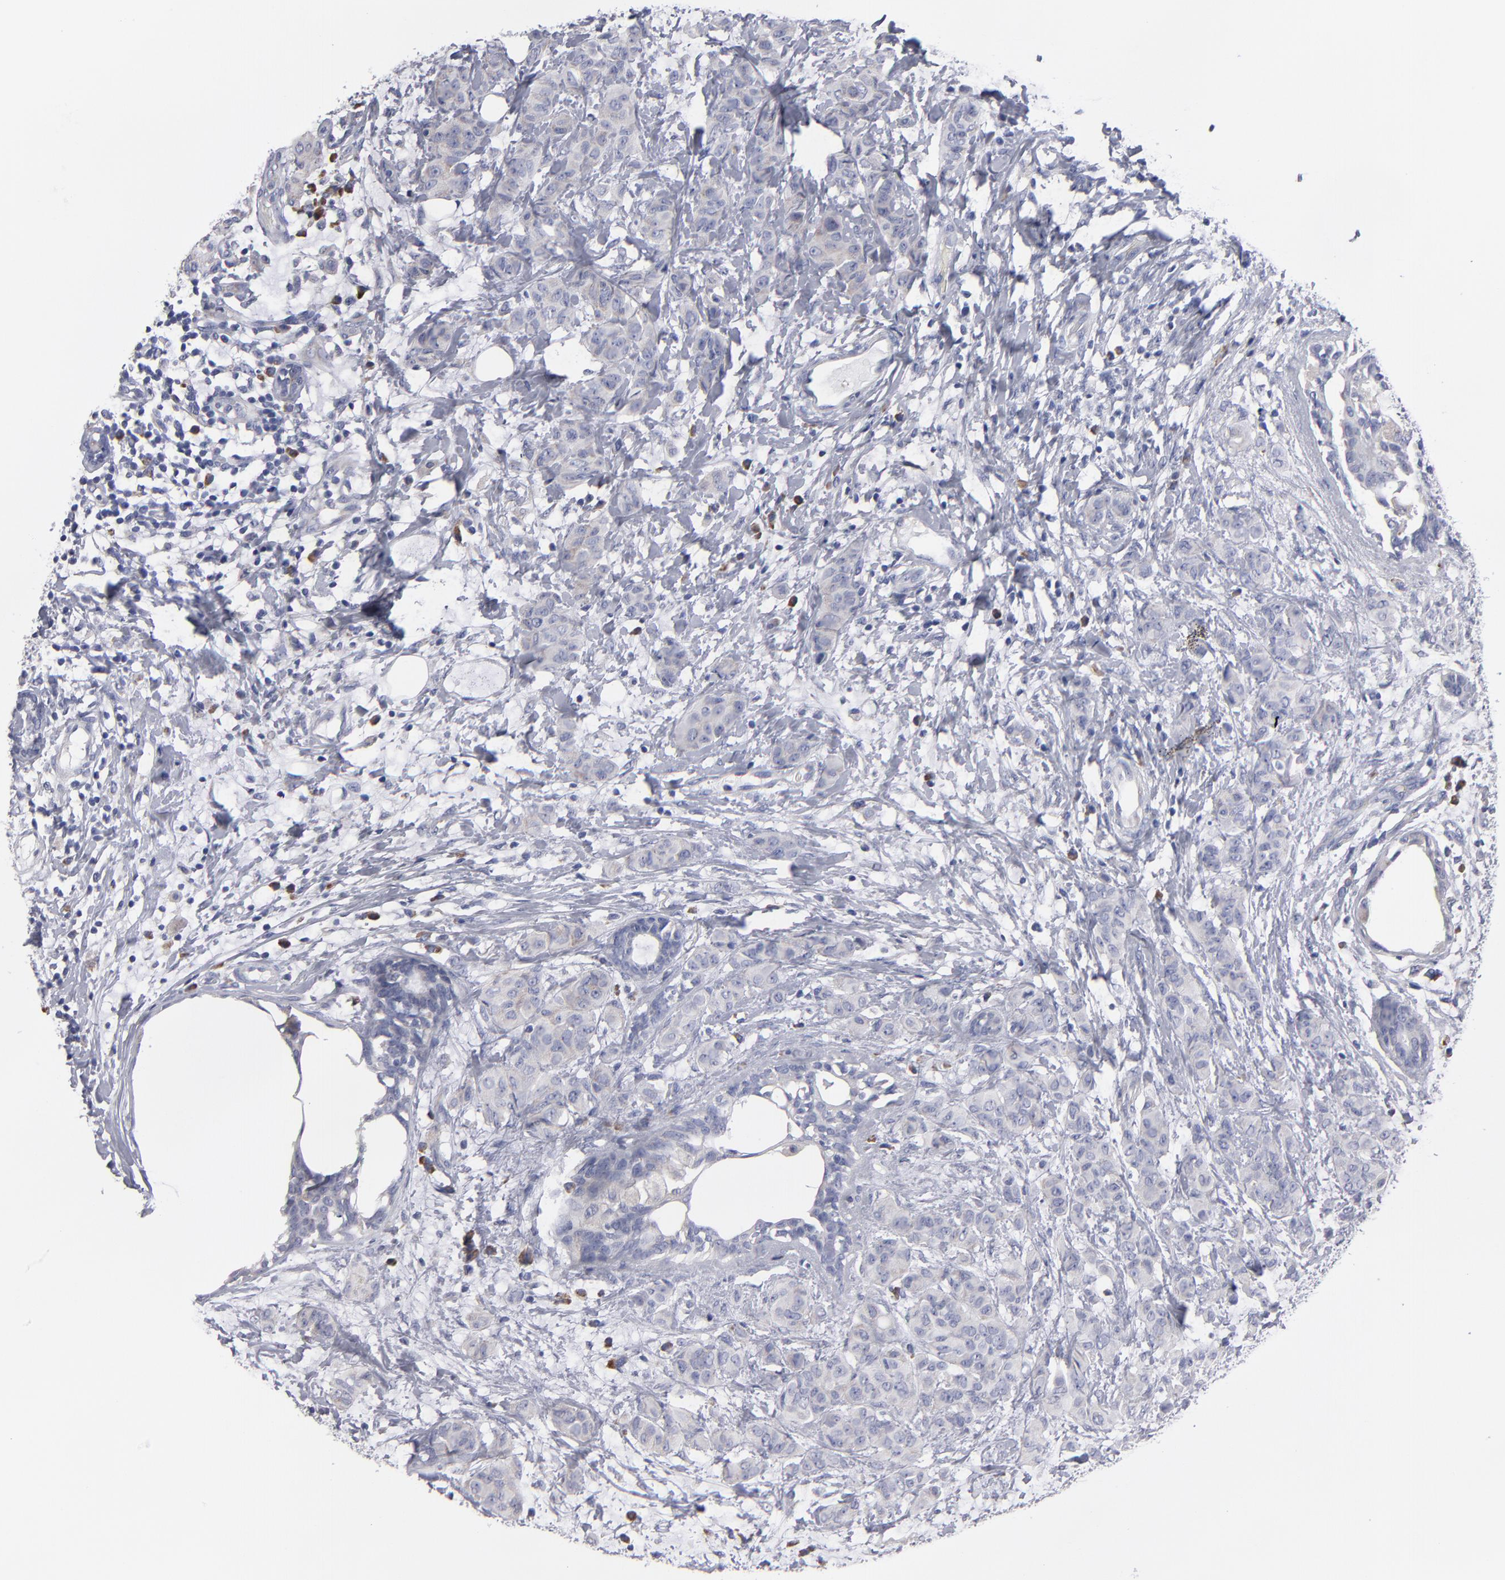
{"staining": {"intensity": "weak", "quantity": "<25%", "location": "cytoplasmic/membranous"}, "tissue": "breast cancer", "cell_type": "Tumor cells", "image_type": "cancer", "snomed": [{"axis": "morphology", "description": "Duct carcinoma"}, {"axis": "topography", "description": "Breast"}], "caption": "Breast cancer was stained to show a protein in brown. There is no significant expression in tumor cells. (DAB (3,3'-diaminobenzidine) immunohistochemistry (IHC) with hematoxylin counter stain).", "gene": "CCDC80", "patient": {"sex": "female", "age": 40}}